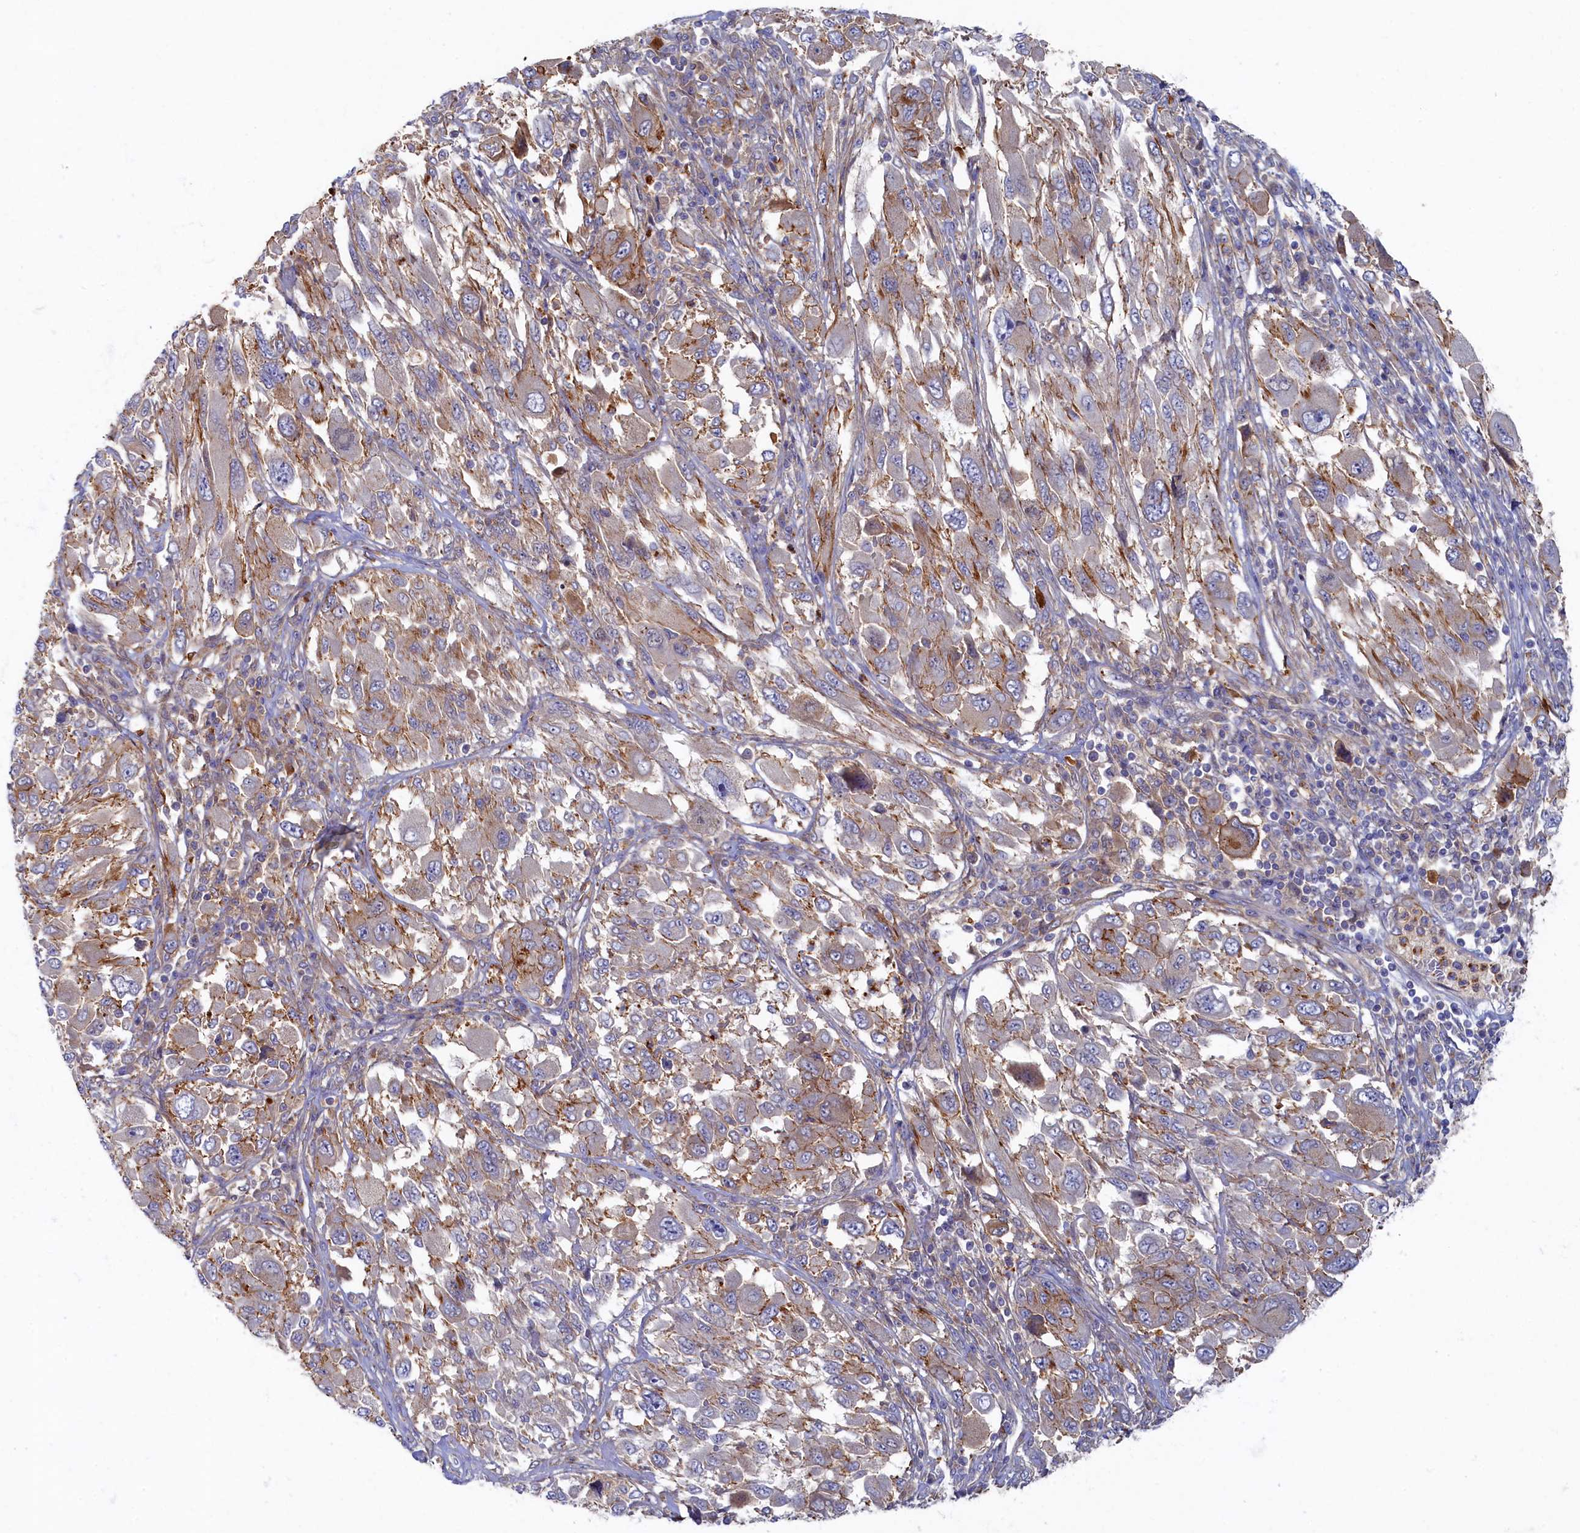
{"staining": {"intensity": "moderate", "quantity": "25%-75%", "location": "cytoplasmic/membranous"}, "tissue": "melanoma", "cell_type": "Tumor cells", "image_type": "cancer", "snomed": [{"axis": "morphology", "description": "Malignant melanoma, NOS"}, {"axis": "topography", "description": "Skin"}], "caption": "Moderate cytoplasmic/membranous staining for a protein is seen in approximately 25%-75% of tumor cells of melanoma using immunohistochemistry.", "gene": "PSMG2", "patient": {"sex": "female", "age": 91}}